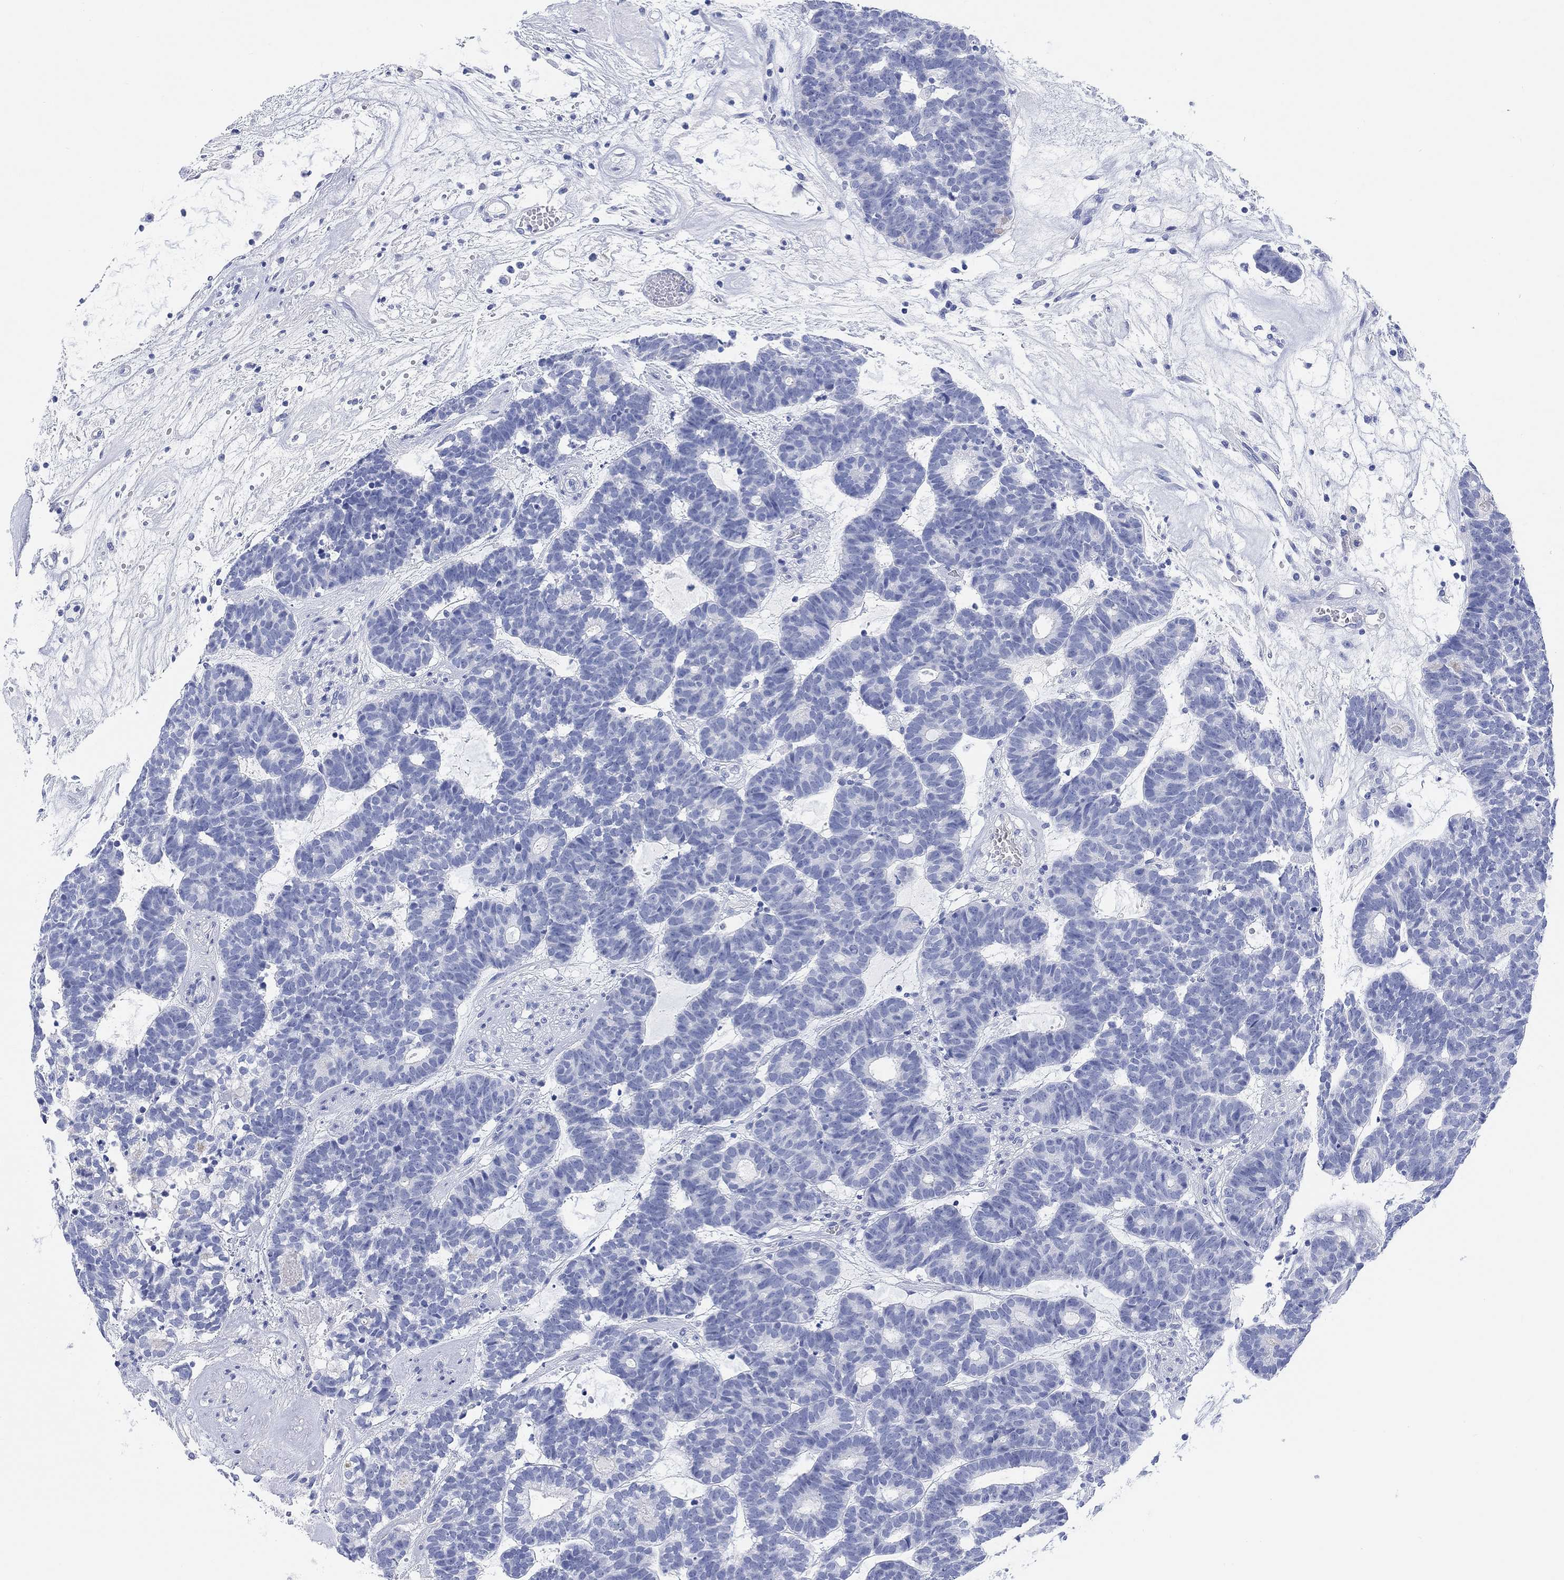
{"staining": {"intensity": "negative", "quantity": "none", "location": "none"}, "tissue": "head and neck cancer", "cell_type": "Tumor cells", "image_type": "cancer", "snomed": [{"axis": "morphology", "description": "Adenocarcinoma, NOS"}, {"axis": "topography", "description": "Head-Neck"}], "caption": "Immunohistochemical staining of human head and neck cancer shows no significant expression in tumor cells.", "gene": "XIRP2", "patient": {"sex": "female", "age": 81}}